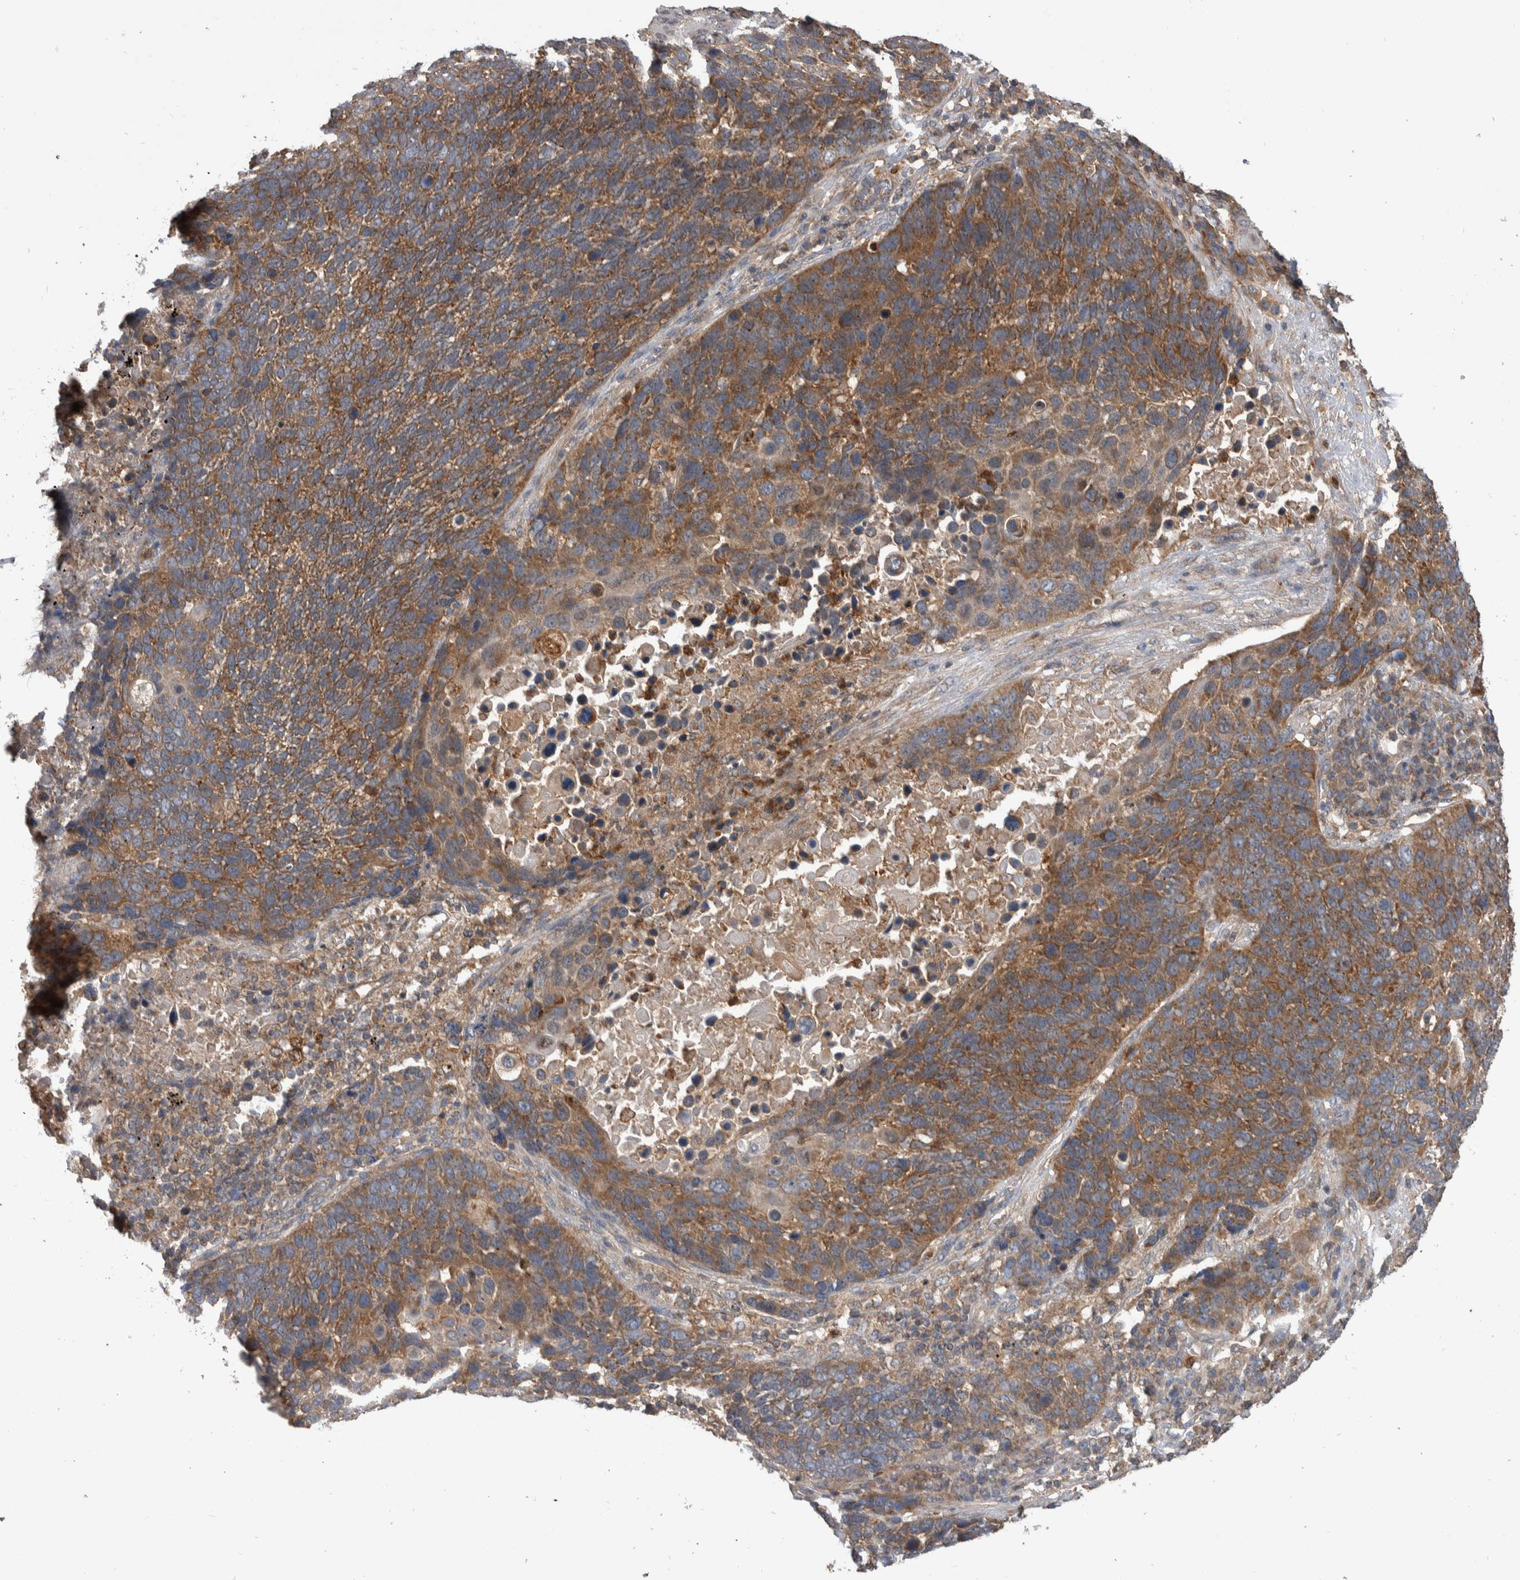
{"staining": {"intensity": "weak", "quantity": ">75%", "location": "cytoplasmic/membranous"}, "tissue": "lung cancer", "cell_type": "Tumor cells", "image_type": "cancer", "snomed": [{"axis": "morphology", "description": "Squamous cell carcinoma, NOS"}, {"axis": "topography", "description": "Lung"}], "caption": "A micrograph showing weak cytoplasmic/membranous positivity in approximately >75% of tumor cells in lung cancer (squamous cell carcinoma), as visualized by brown immunohistochemical staining.", "gene": "SDCBP", "patient": {"sex": "male", "age": 66}}